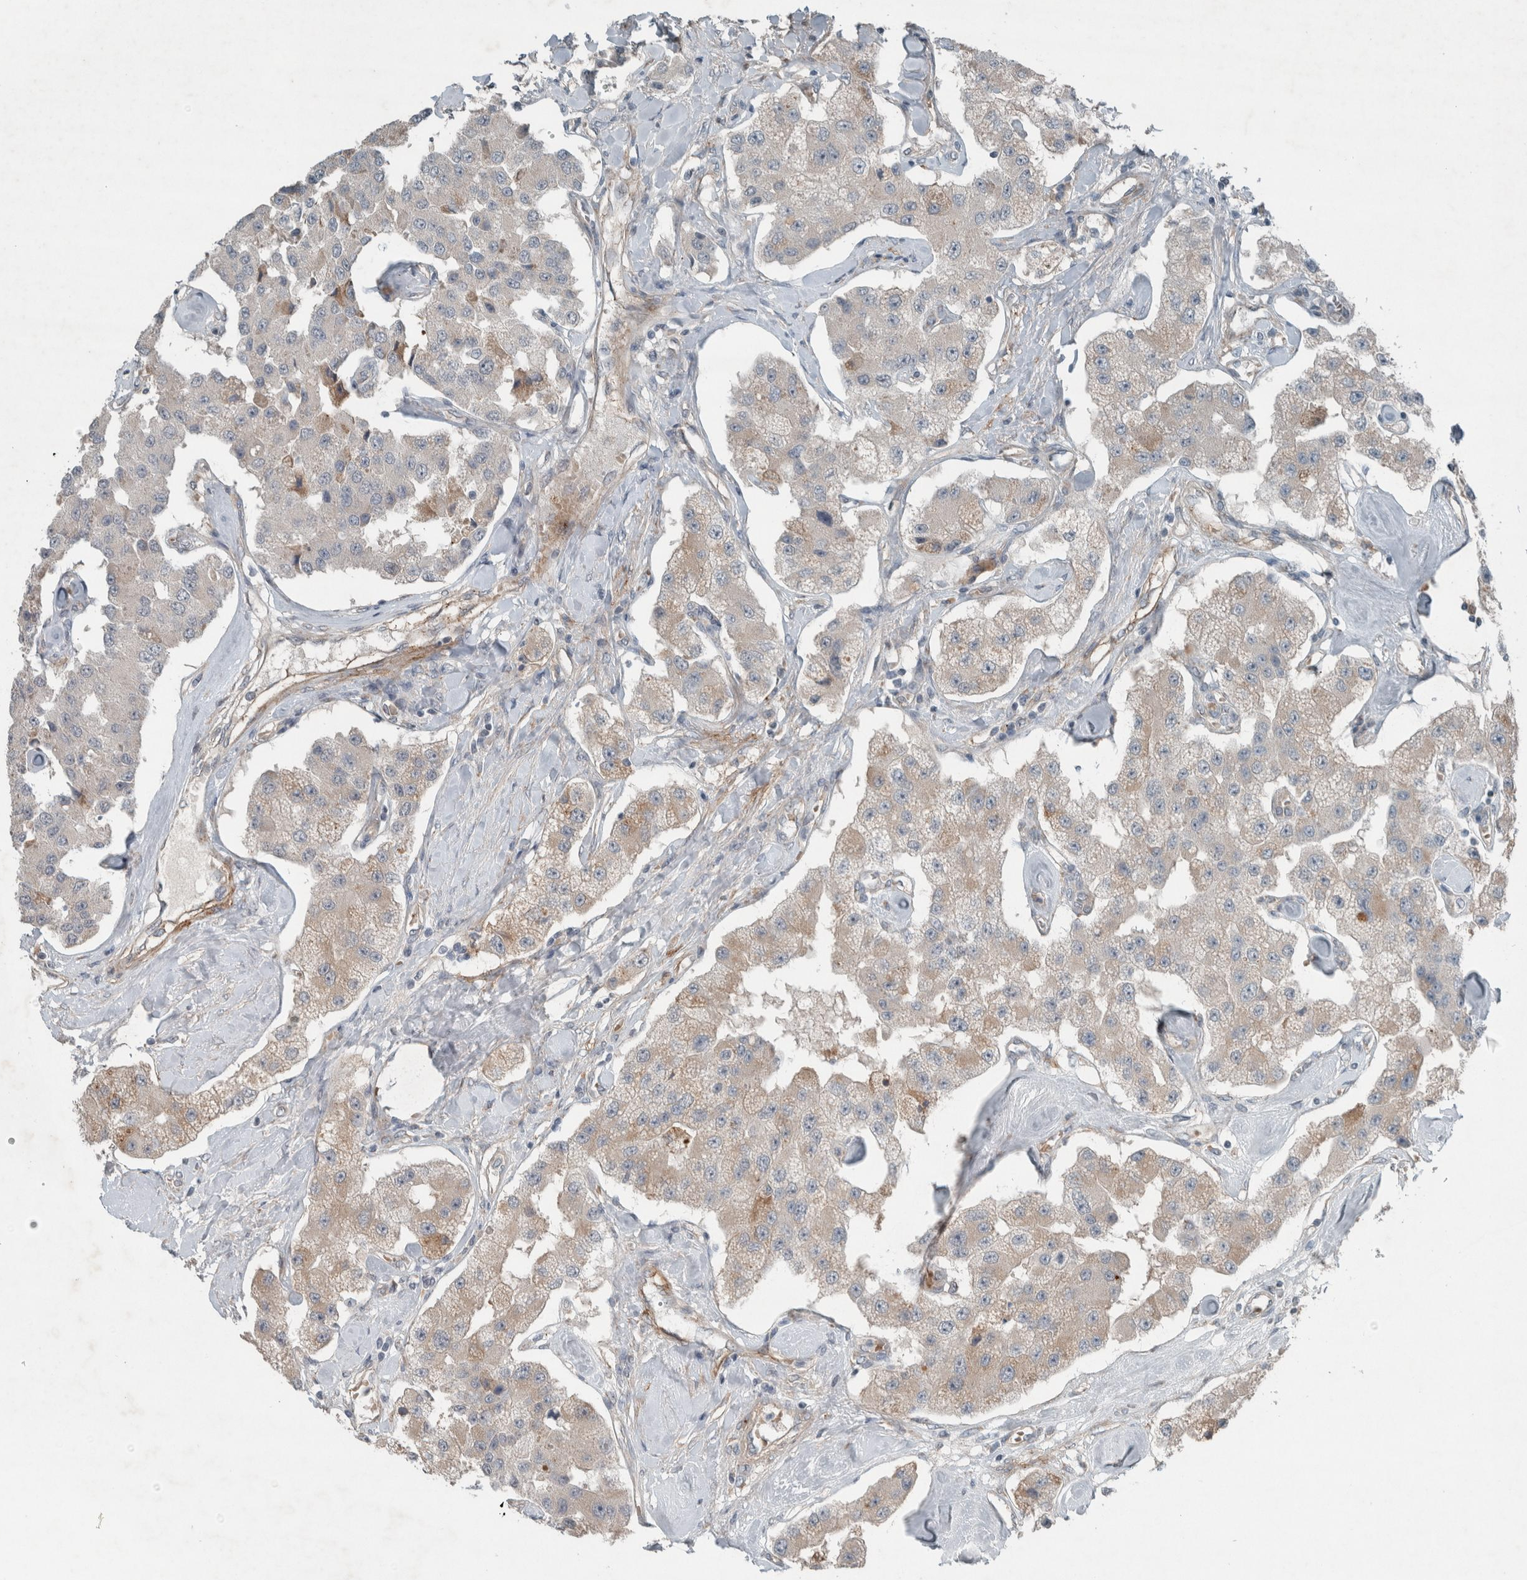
{"staining": {"intensity": "weak", "quantity": "<25%", "location": "cytoplasmic/membranous"}, "tissue": "carcinoid", "cell_type": "Tumor cells", "image_type": "cancer", "snomed": [{"axis": "morphology", "description": "Carcinoid, malignant, NOS"}, {"axis": "topography", "description": "Pancreas"}], "caption": "Immunohistochemical staining of carcinoid (malignant) reveals no significant positivity in tumor cells.", "gene": "JADE2", "patient": {"sex": "male", "age": 41}}